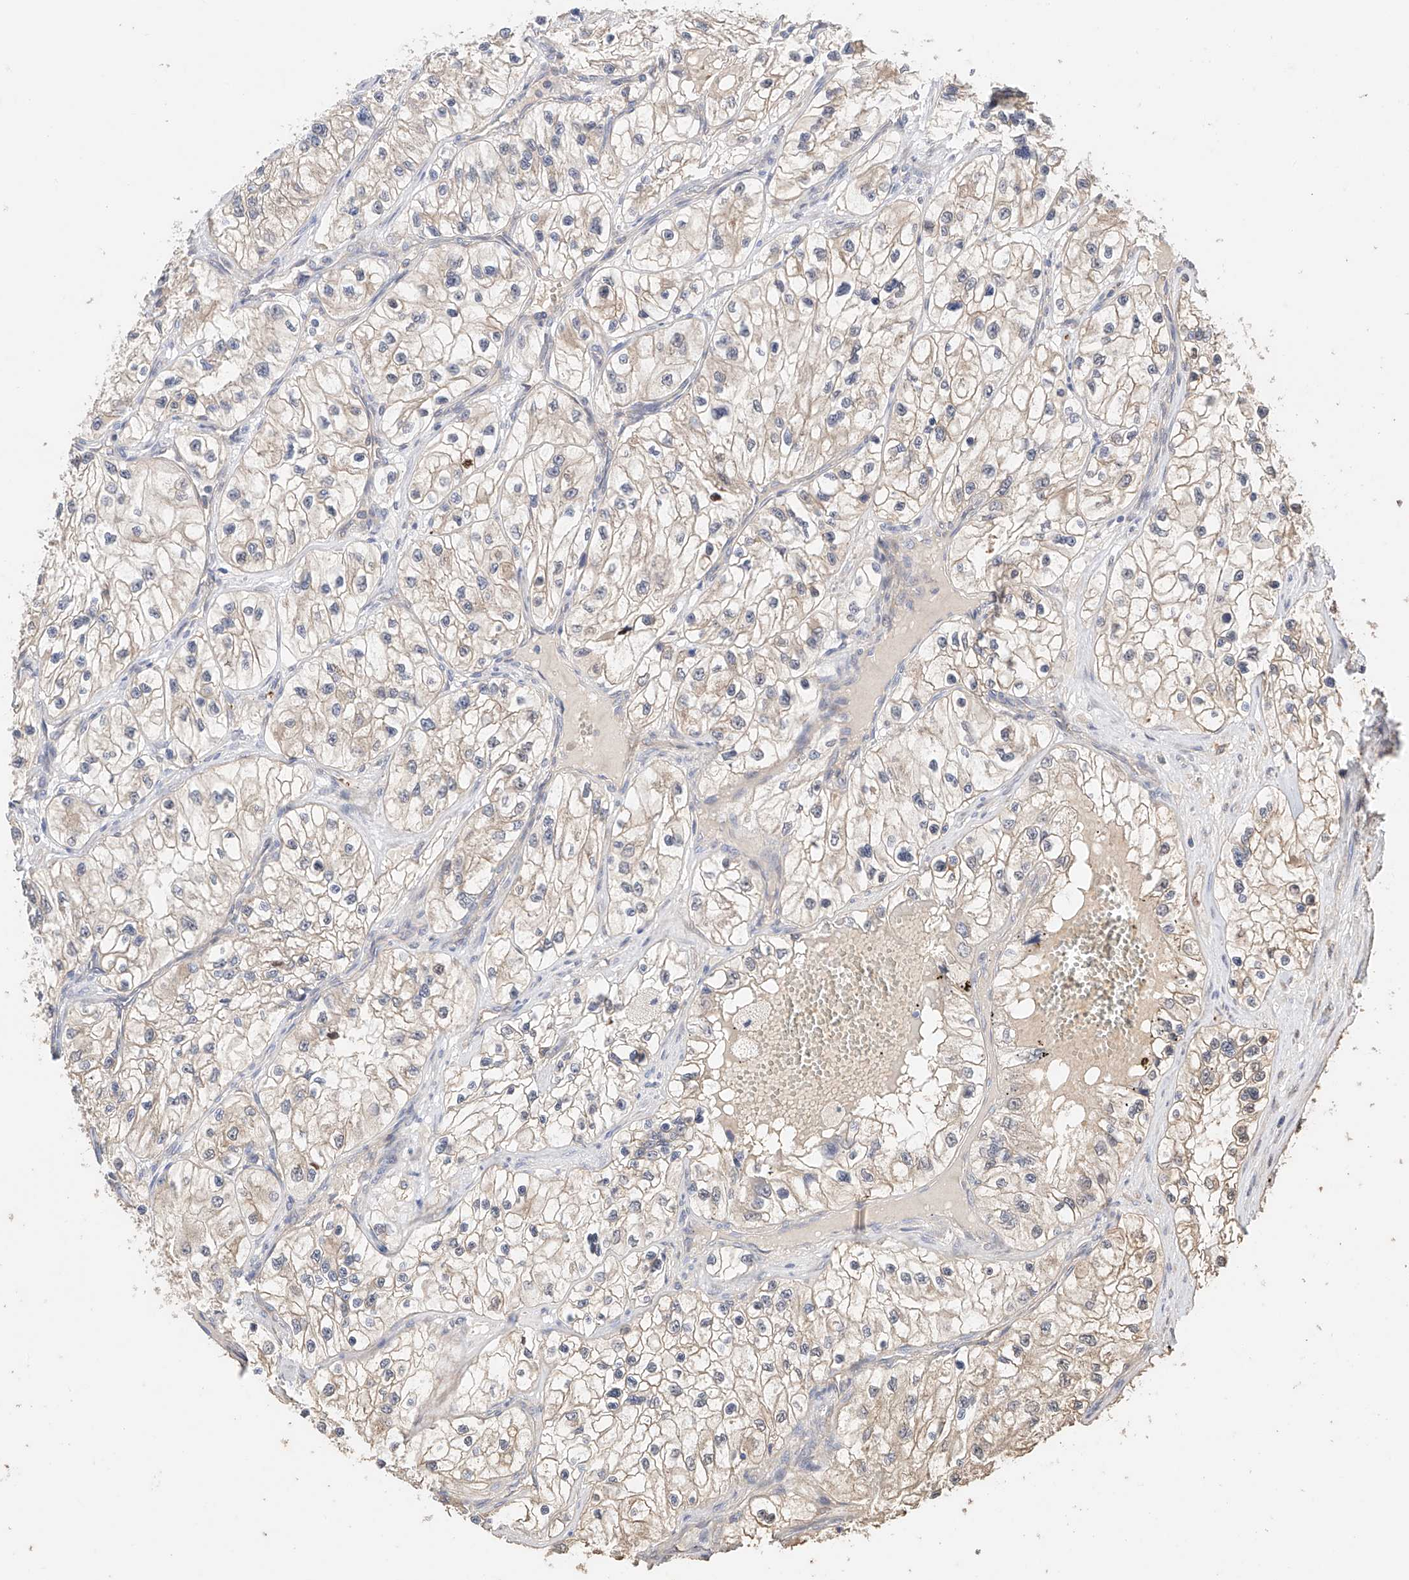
{"staining": {"intensity": "weak", "quantity": "25%-75%", "location": "cytoplasmic/membranous"}, "tissue": "renal cancer", "cell_type": "Tumor cells", "image_type": "cancer", "snomed": [{"axis": "morphology", "description": "Adenocarcinoma, NOS"}, {"axis": "topography", "description": "Kidney"}], "caption": "A brown stain labels weak cytoplasmic/membranous expression of a protein in renal cancer (adenocarcinoma) tumor cells.", "gene": "ZFHX2", "patient": {"sex": "female", "age": 57}}